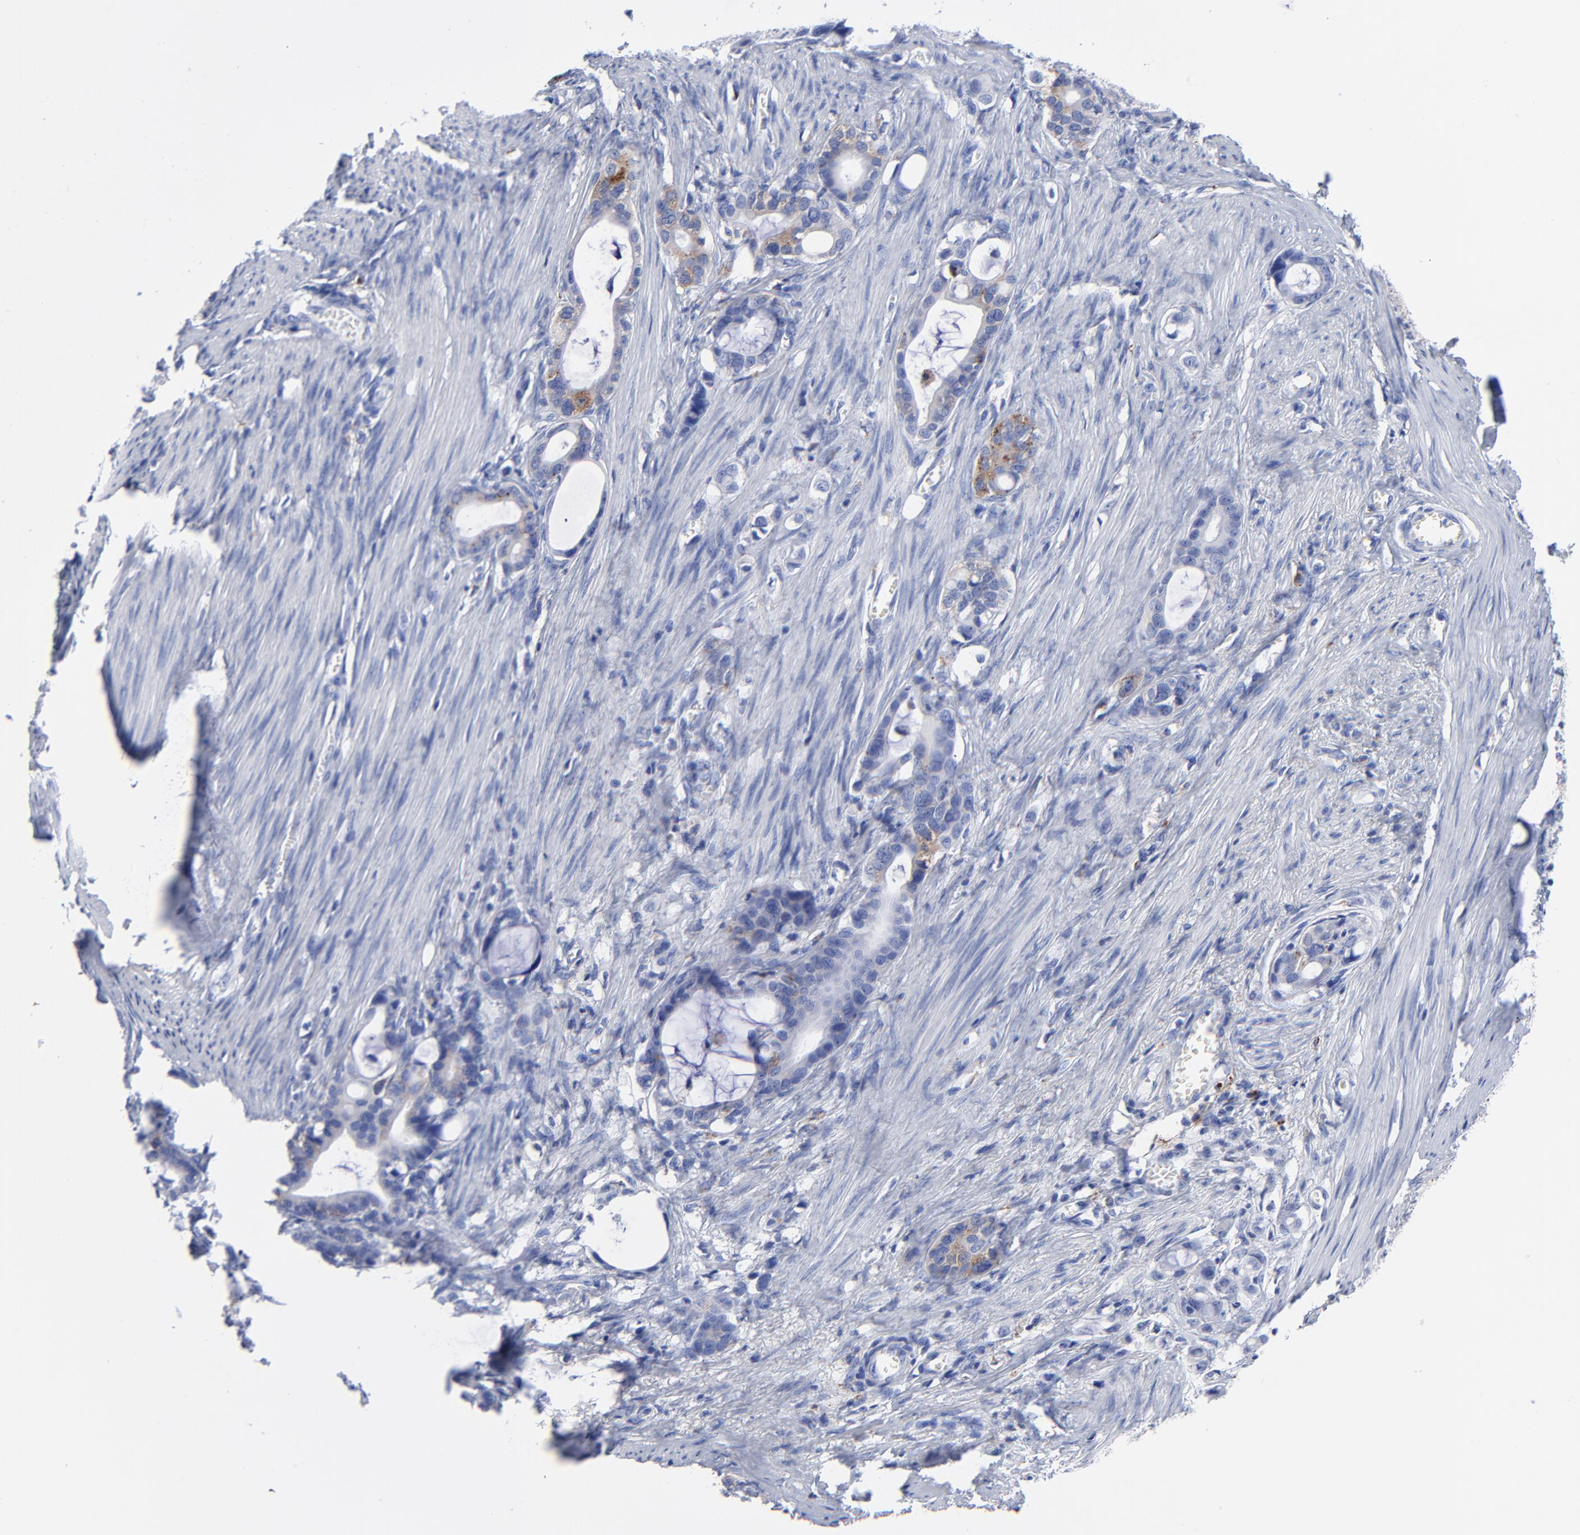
{"staining": {"intensity": "moderate", "quantity": "<25%", "location": "cytoplasmic/membranous"}, "tissue": "stomach cancer", "cell_type": "Tumor cells", "image_type": "cancer", "snomed": [{"axis": "morphology", "description": "Adenocarcinoma, NOS"}, {"axis": "topography", "description": "Stomach"}], "caption": "The immunohistochemical stain highlights moderate cytoplasmic/membranous staining in tumor cells of stomach cancer (adenocarcinoma) tissue.", "gene": "CPVL", "patient": {"sex": "female", "age": 75}}